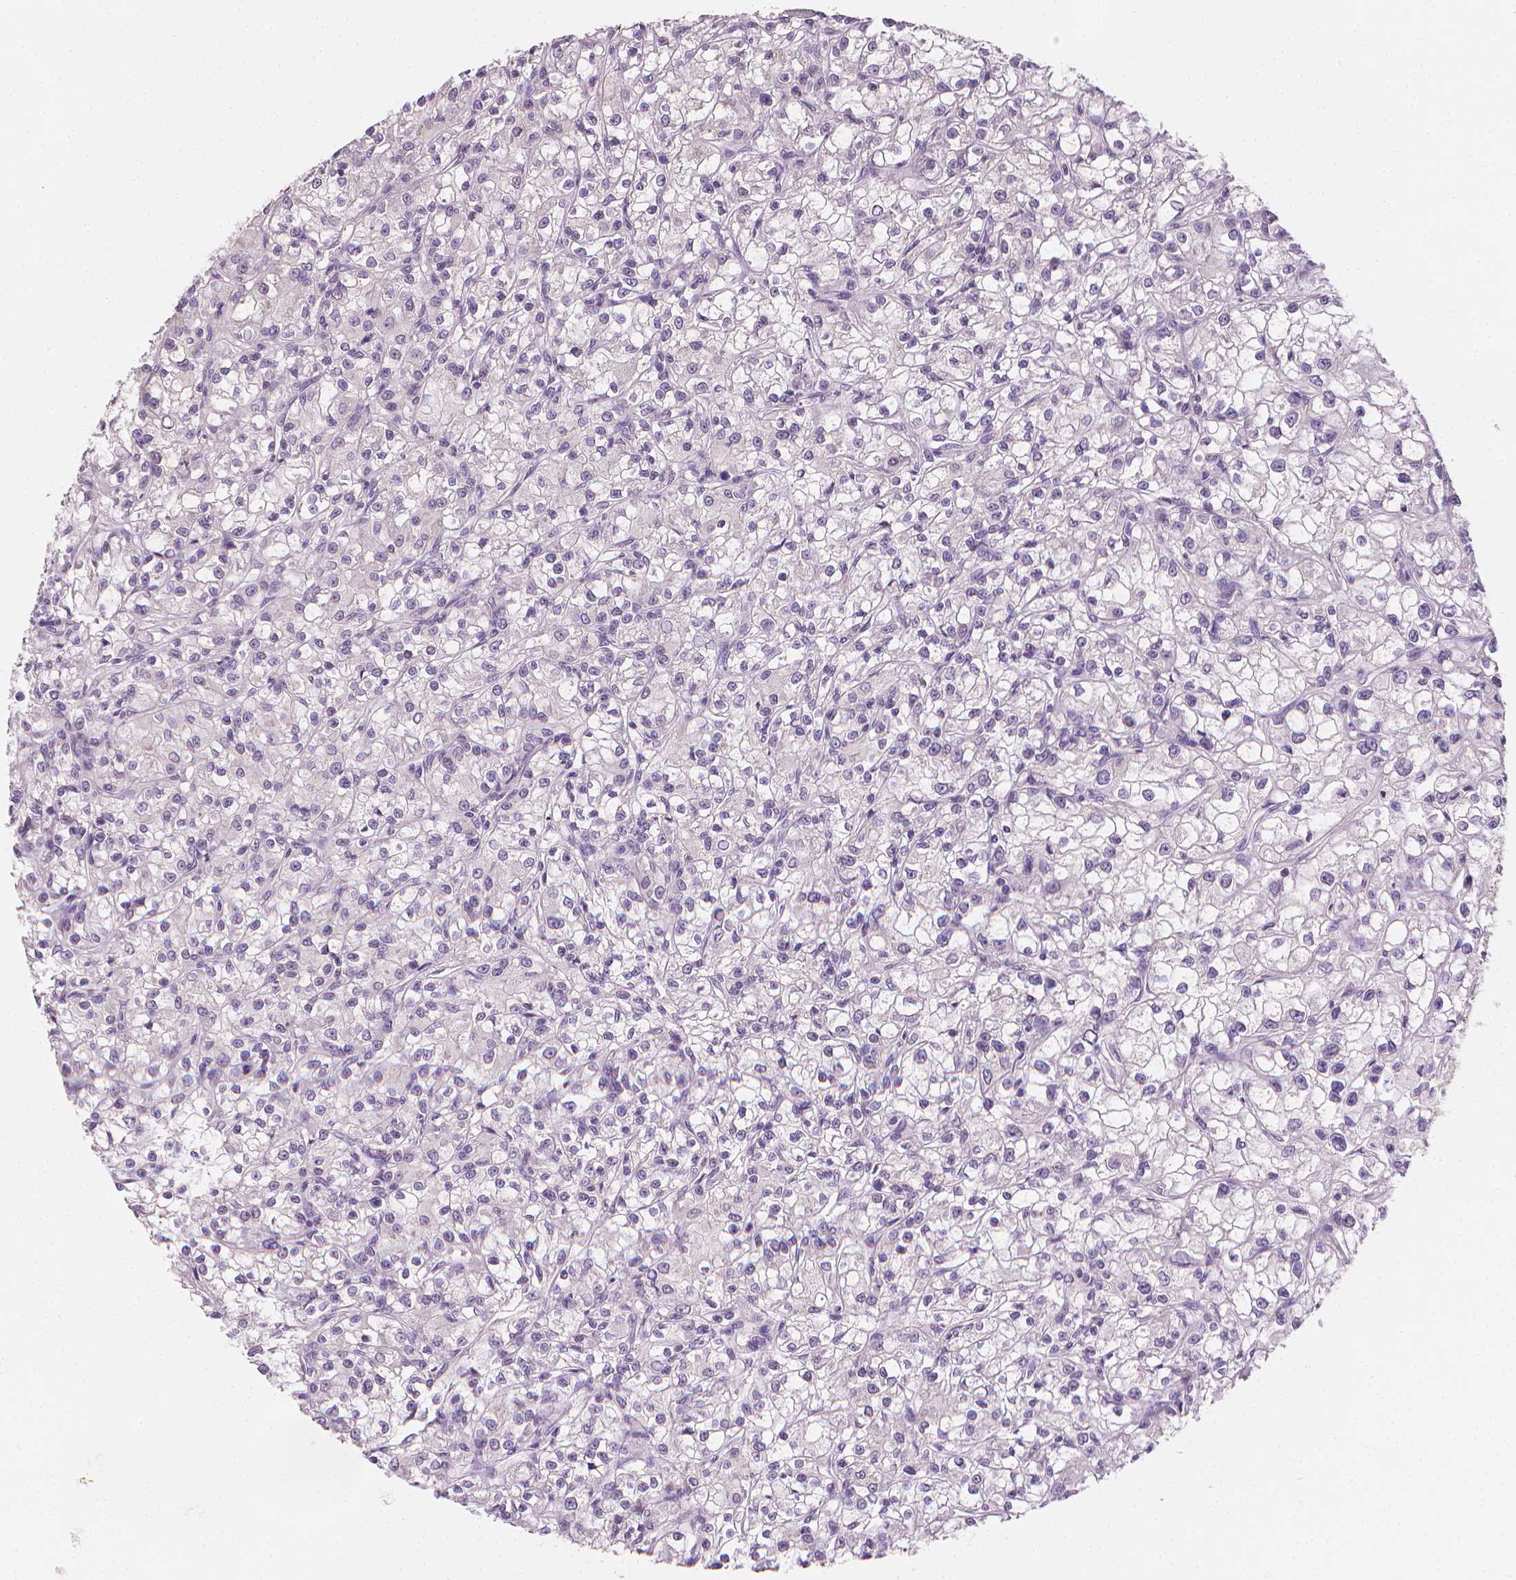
{"staining": {"intensity": "negative", "quantity": "none", "location": "none"}, "tissue": "renal cancer", "cell_type": "Tumor cells", "image_type": "cancer", "snomed": [{"axis": "morphology", "description": "Adenocarcinoma, NOS"}, {"axis": "topography", "description": "Kidney"}], "caption": "The image exhibits no significant positivity in tumor cells of renal adenocarcinoma.", "gene": "FASN", "patient": {"sex": "female", "age": 59}}